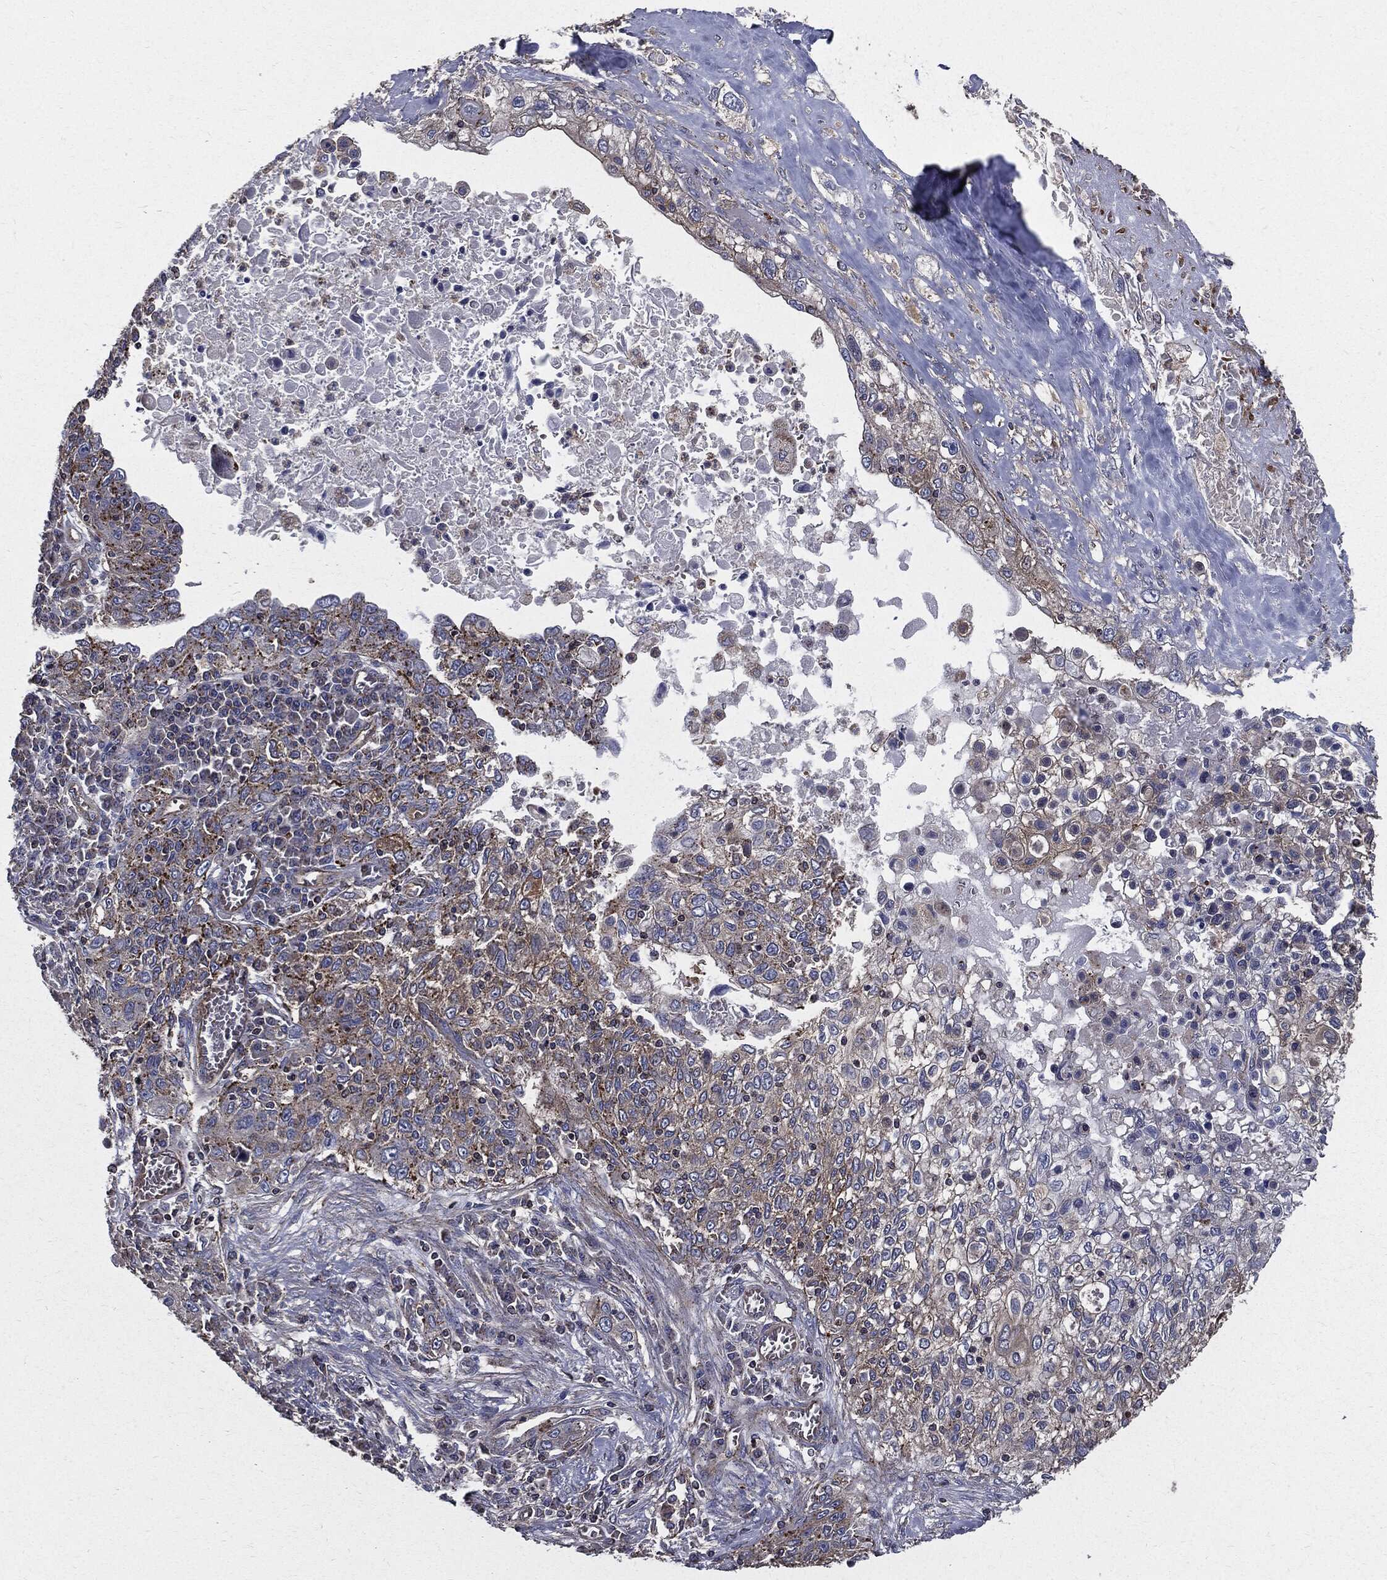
{"staining": {"intensity": "weak", "quantity": "25%-75%", "location": "cytoplasmic/membranous"}, "tissue": "lung cancer", "cell_type": "Tumor cells", "image_type": "cancer", "snomed": [{"axis": "morphology", "description": "Squamous cell carcinoma, NOS"}, {"axis": "topography", "description": "Lung"}], "caption": "Weak cytoplasmic/membranous expression for a protein is seen in approximately 25%-75% of tumor cells of lung cancer using immunohistochemistry.", "gene": "PDCD6IP", "patient": {"sex": "female", "age": 69}}